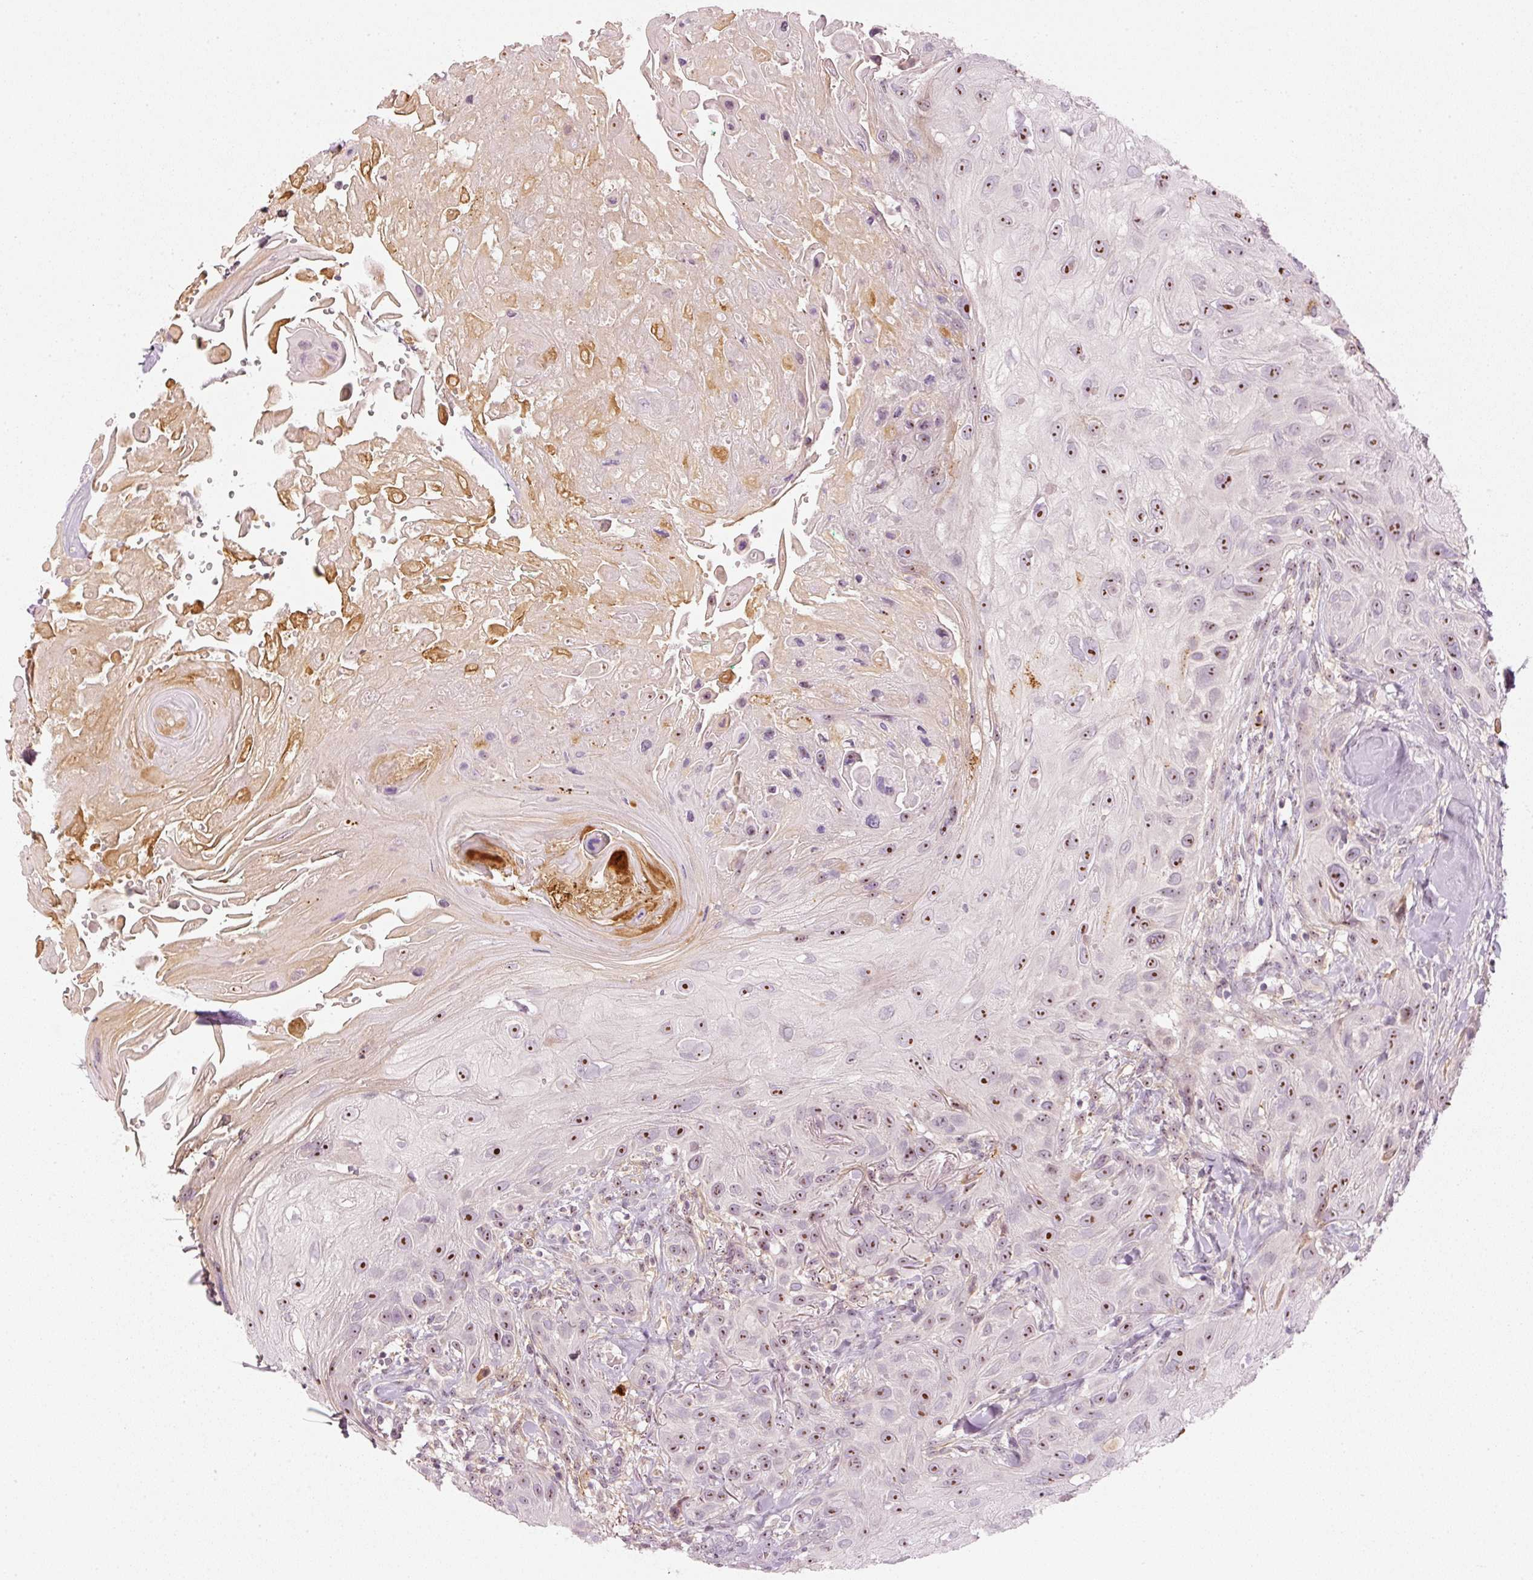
{"staining": {"intensity": "moderate", "quantity": ">75%", "location": "nuclear"}, "tissue": "head and neck cancer", "cell_type": "Tumor cells", "image_type": "cancer", "snomed": [{"axis": "morphology", "description": "Squamous cell carcinoma, NOS"}, {"axis": "topography", "description": "Head-Neck"}], "caption": "Immunohistochemical staining of human head and neck cancer displays medium levels of moderate nuclear protein expression in about >75% of tumor cells.", "gene": "VCAM1", "patient": {"sex": "male", "age": 81}}